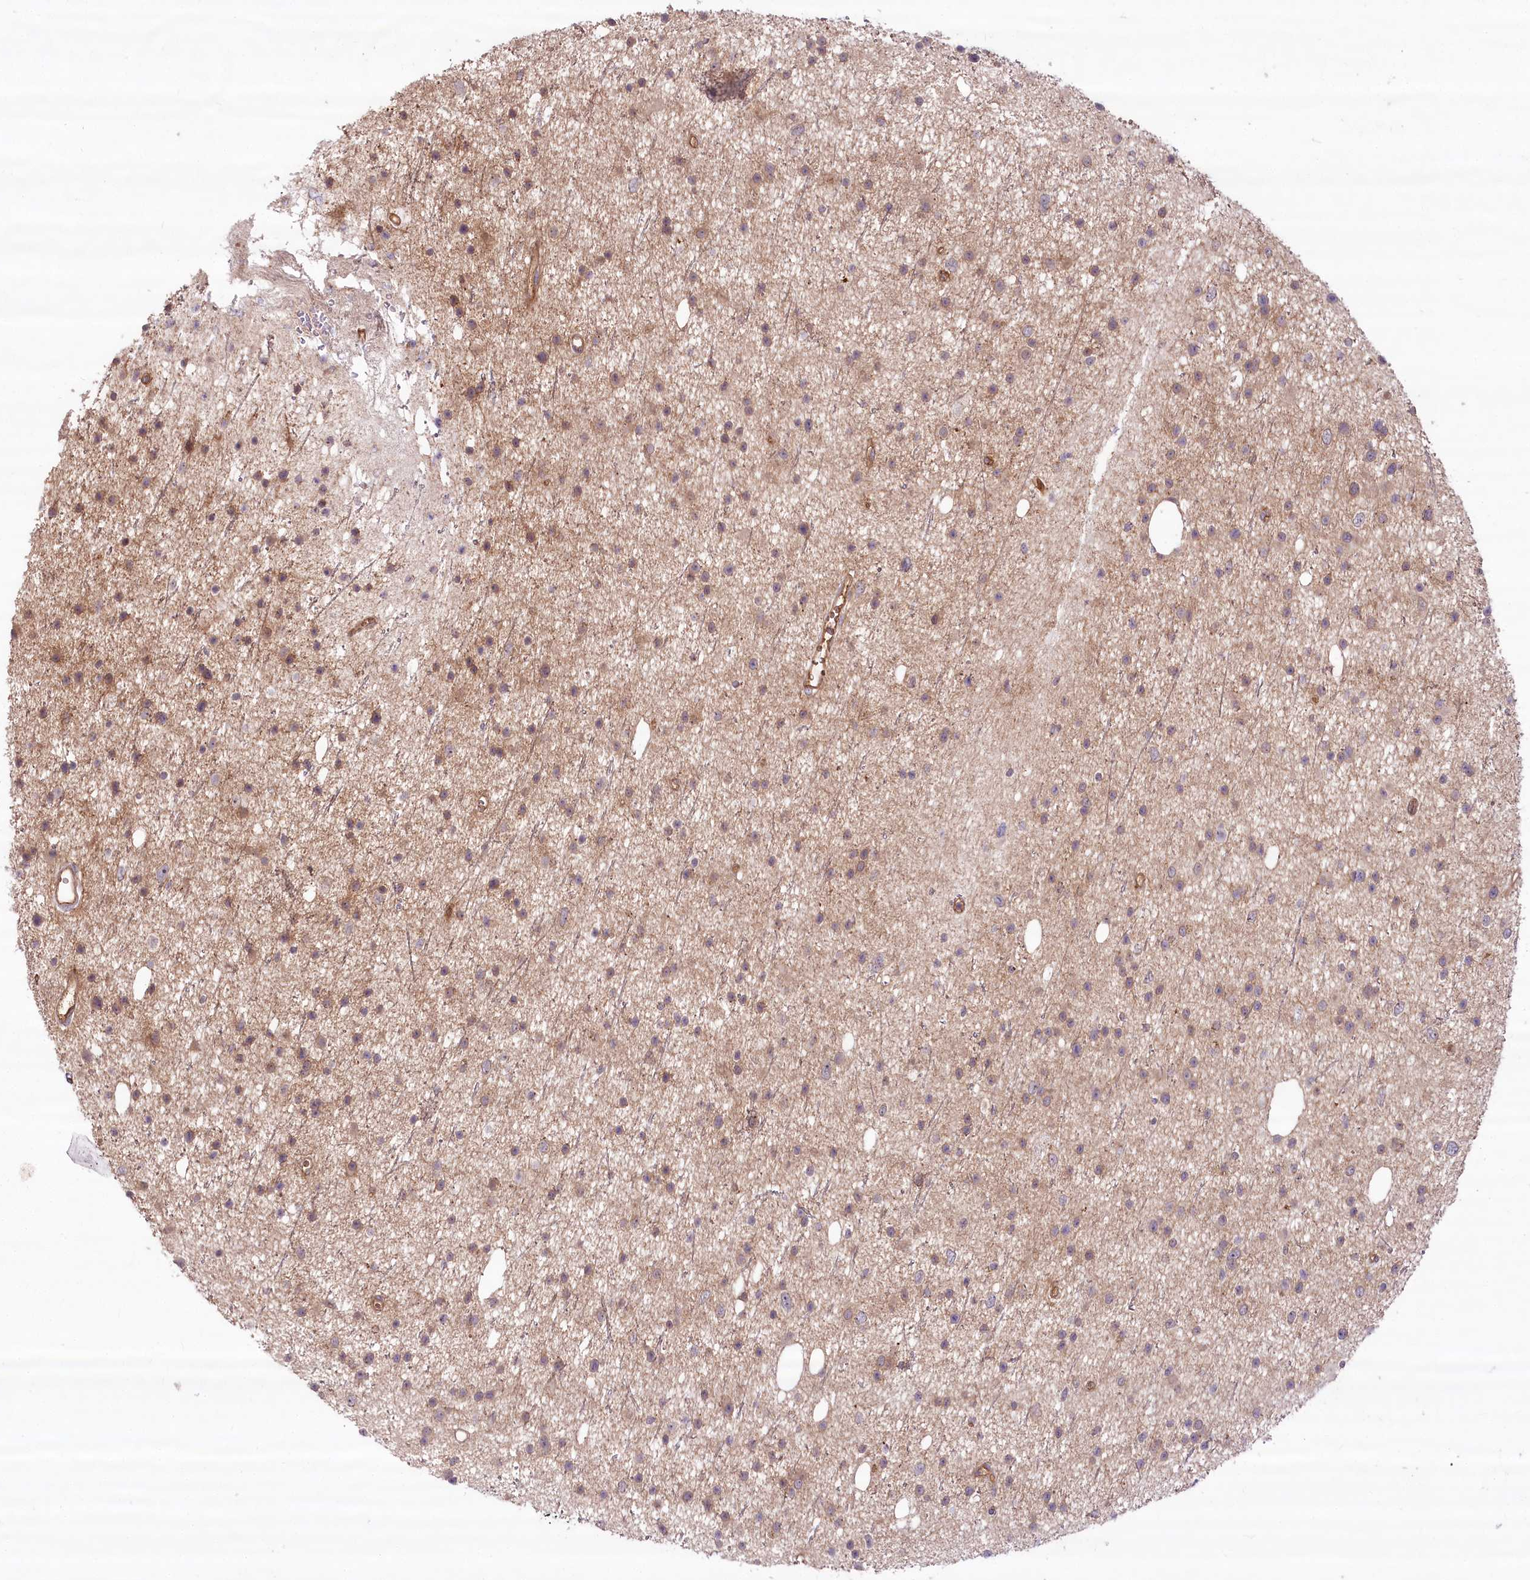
{"staining": {"intensity": "weak", "quantity": ">75%", "location": "cytoplasmic/membranous"}, "tissue": "glioma", "cell_type": "Tumor cells", "image_type": "cancer", "snomed": [{"axis": "morphology", "description": "Glioma, malignant, Low grade"}, {"axis": "topography", "description": "Cerebral cortex"}], "caption": "Immunohistochemical staining of human glioma exhibits weak cytoplasmic/membranous protein expression in approximately >75% of tumor cells.", "gene": "PSTK", "patient": {"sex": "female", "age": 39}}